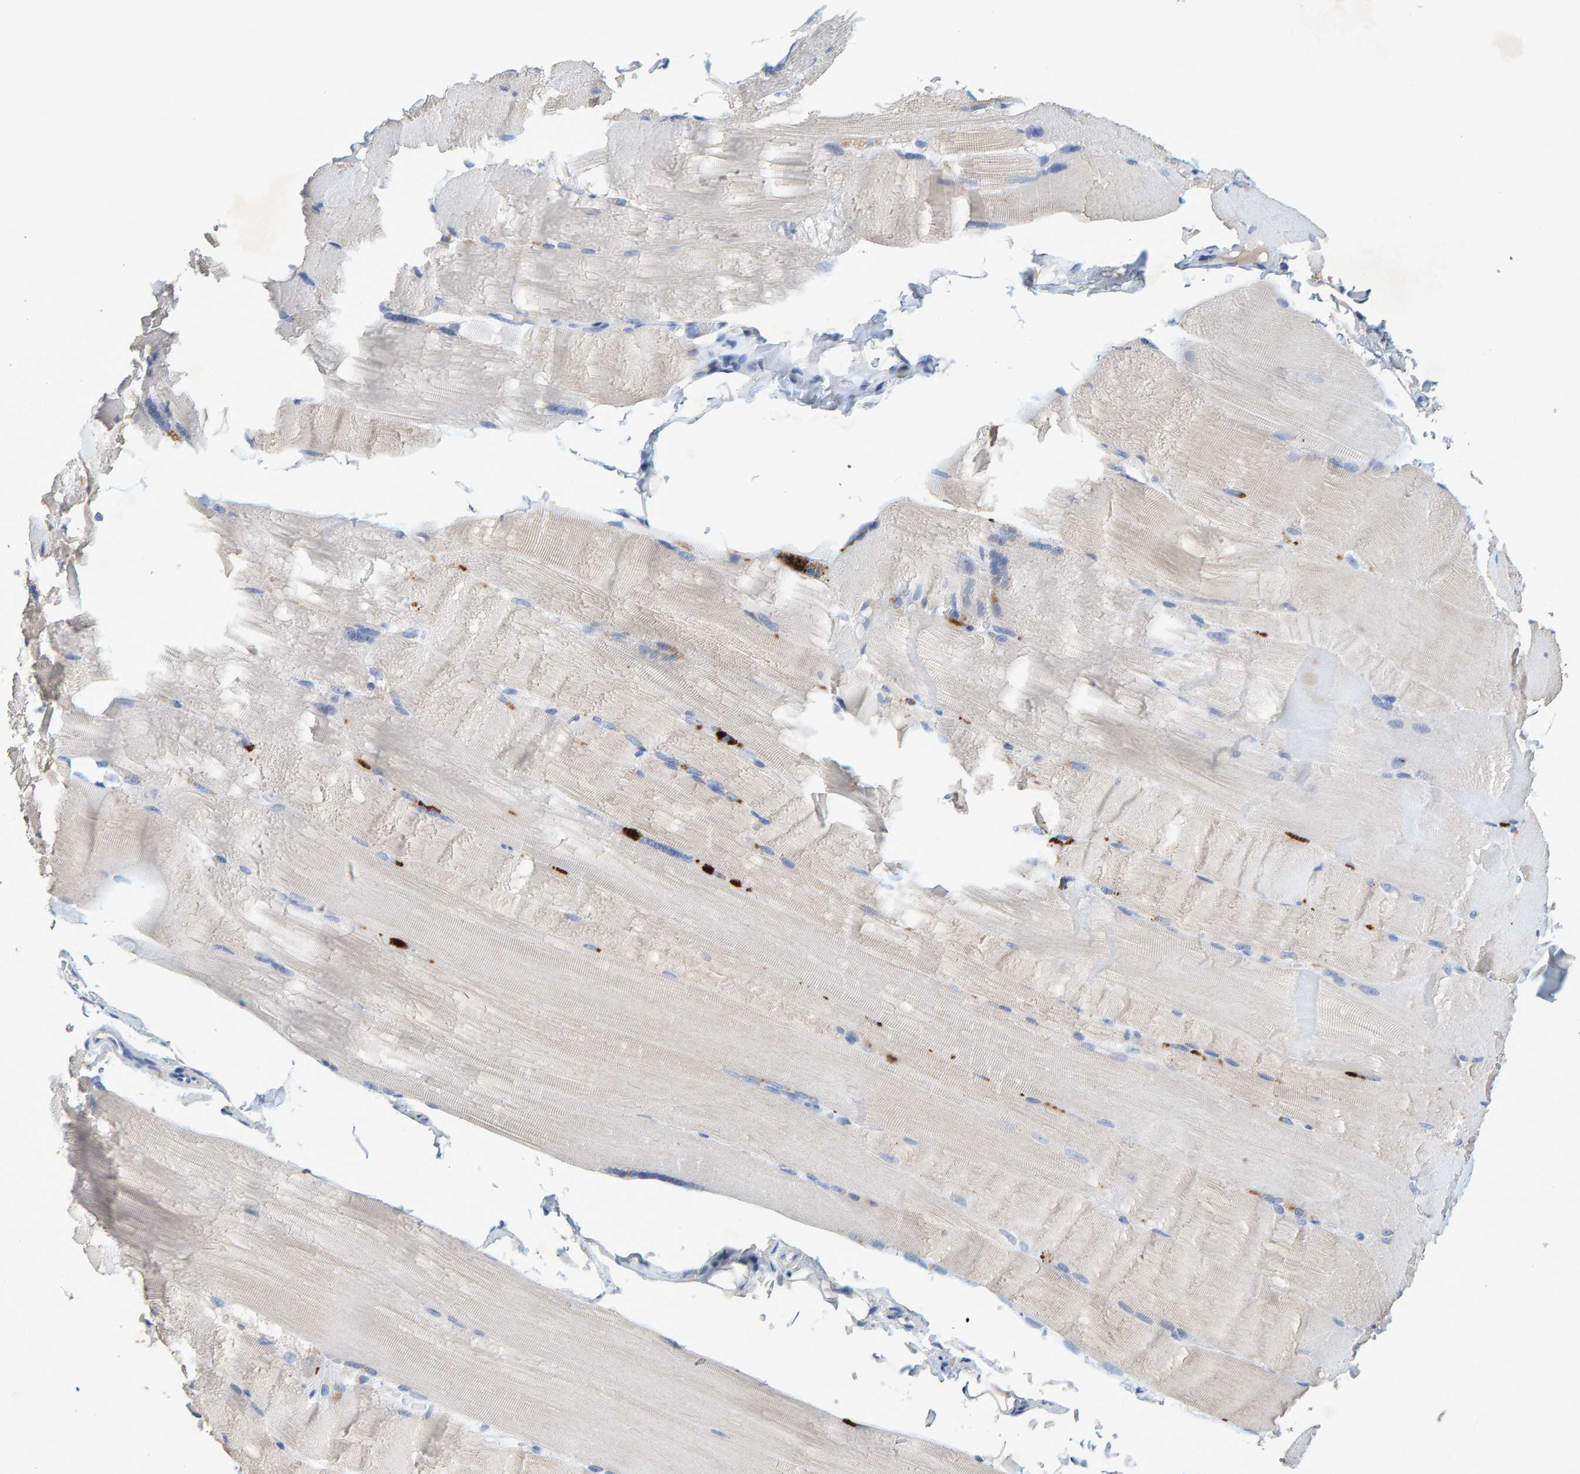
{"staining": {"intensity": "negative", "quantity": "none", "location": "none"}, "tissue": "skeletal muscle", "cell_type": "Myocytes", "image_type": "normal", "snomed": [{"axis": "morphology", "description": "Normal tissue, NOS"}, {"axis": "topography", "description": "Skin"}, {"axis": "topography", "description": "Skeletal muscle"}], "caption": "The IHC photomicrograph has no significant expression in myocytes of skeletal muscle. Nuclei are stained in blue.", "gene": "CTH", "patient": {"sex": "male", "age": 83}}